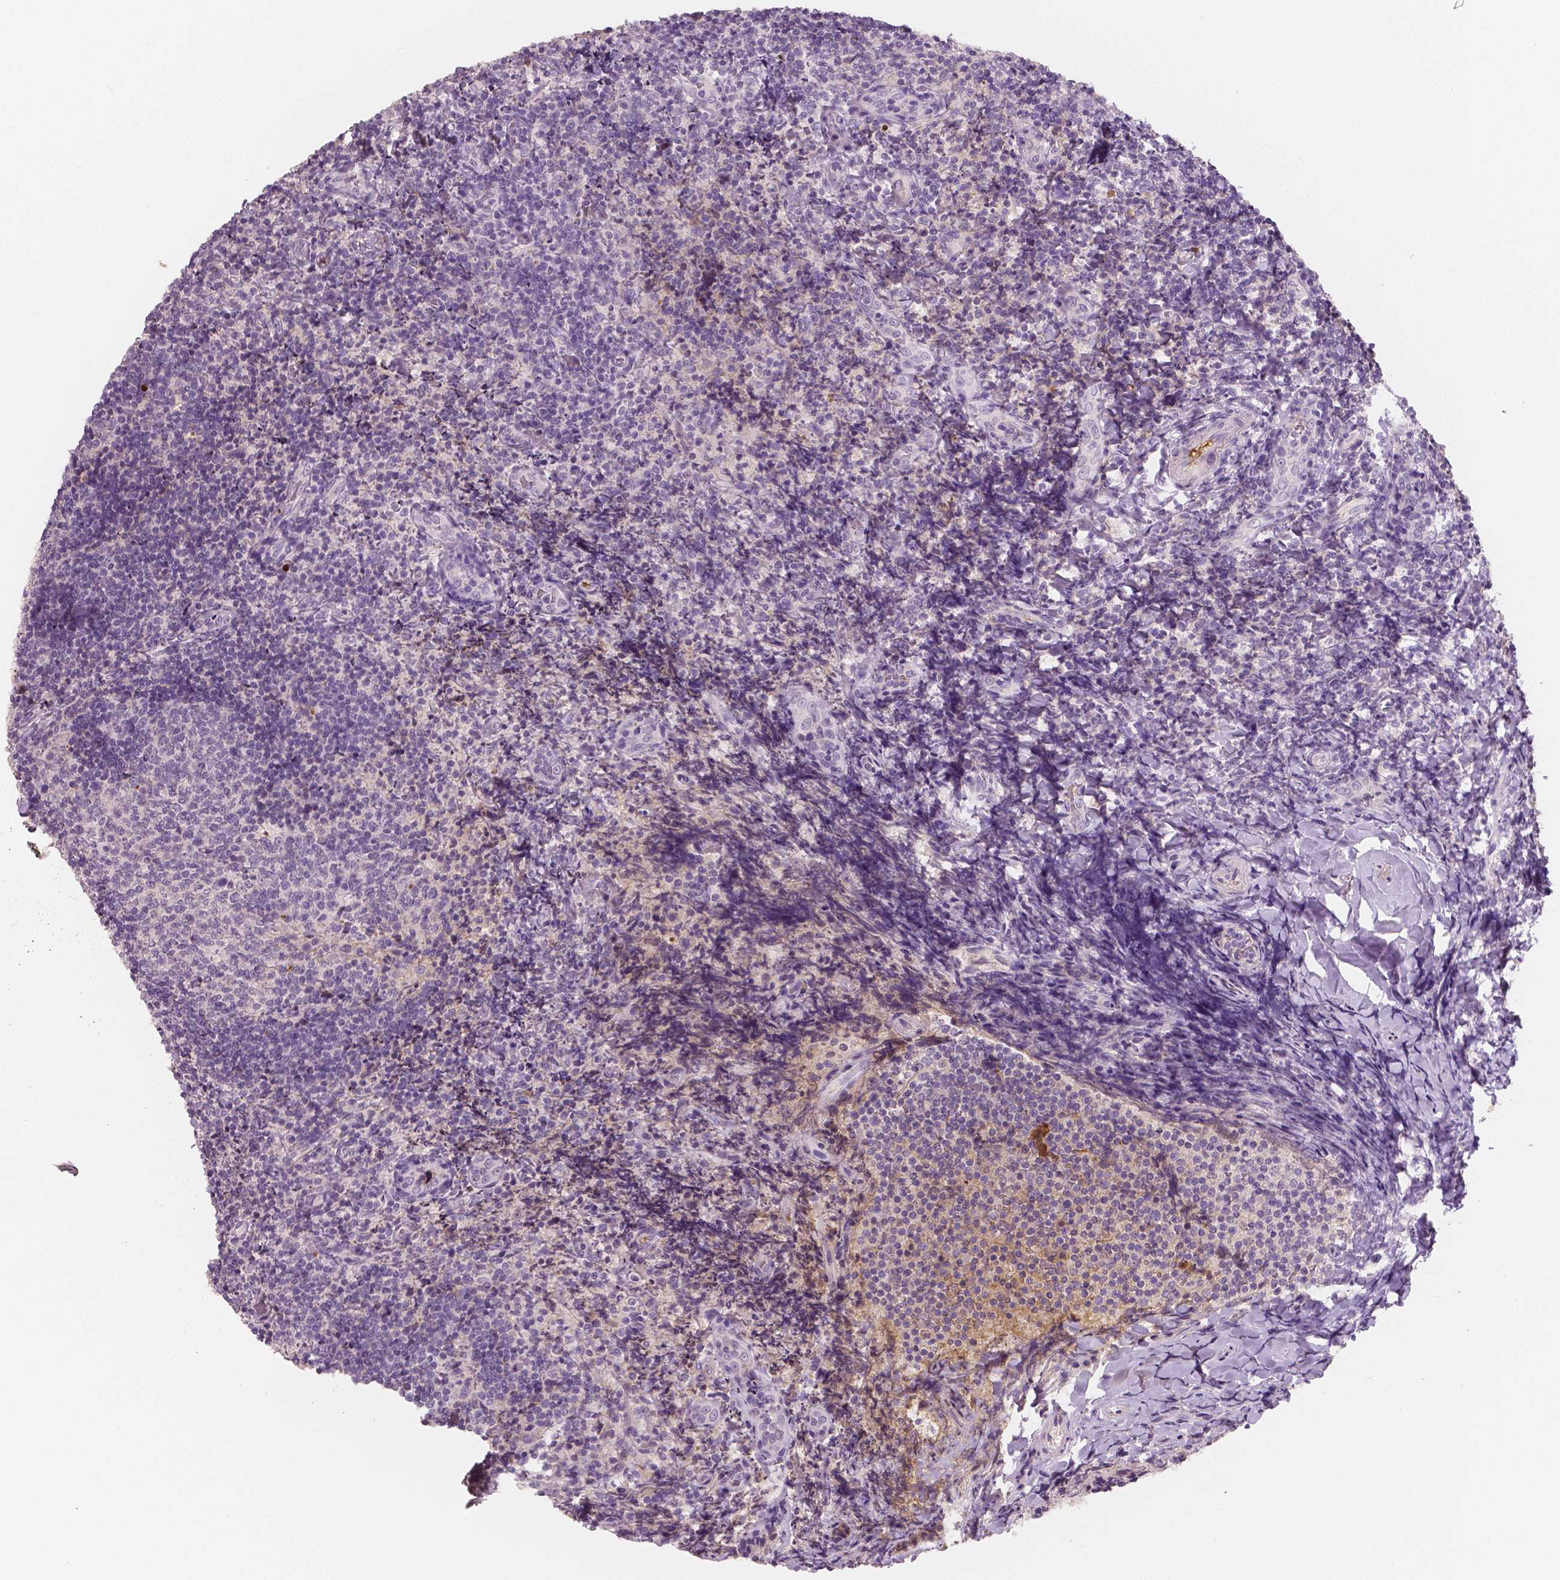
{"staining": {"intensity": "negative", "quantity": "none", "location": "none"}, "tissue": "tonsil", "cell_type": "Germinal center cells", "image_type": "normal", "snomed": [{"axis": "morphology", "description": "Normal tissue, NOS"}, {"axis": "topography", "description": "Tonsil"}], "caption": "Germinal center cells are negative for protein expression in unremarkable human tonsil. (Brightfield microscopy of DAB immunohistochemistry at high magnification).", "gene": "APOA4", "patient": {"sex": "female", "age": 10}}